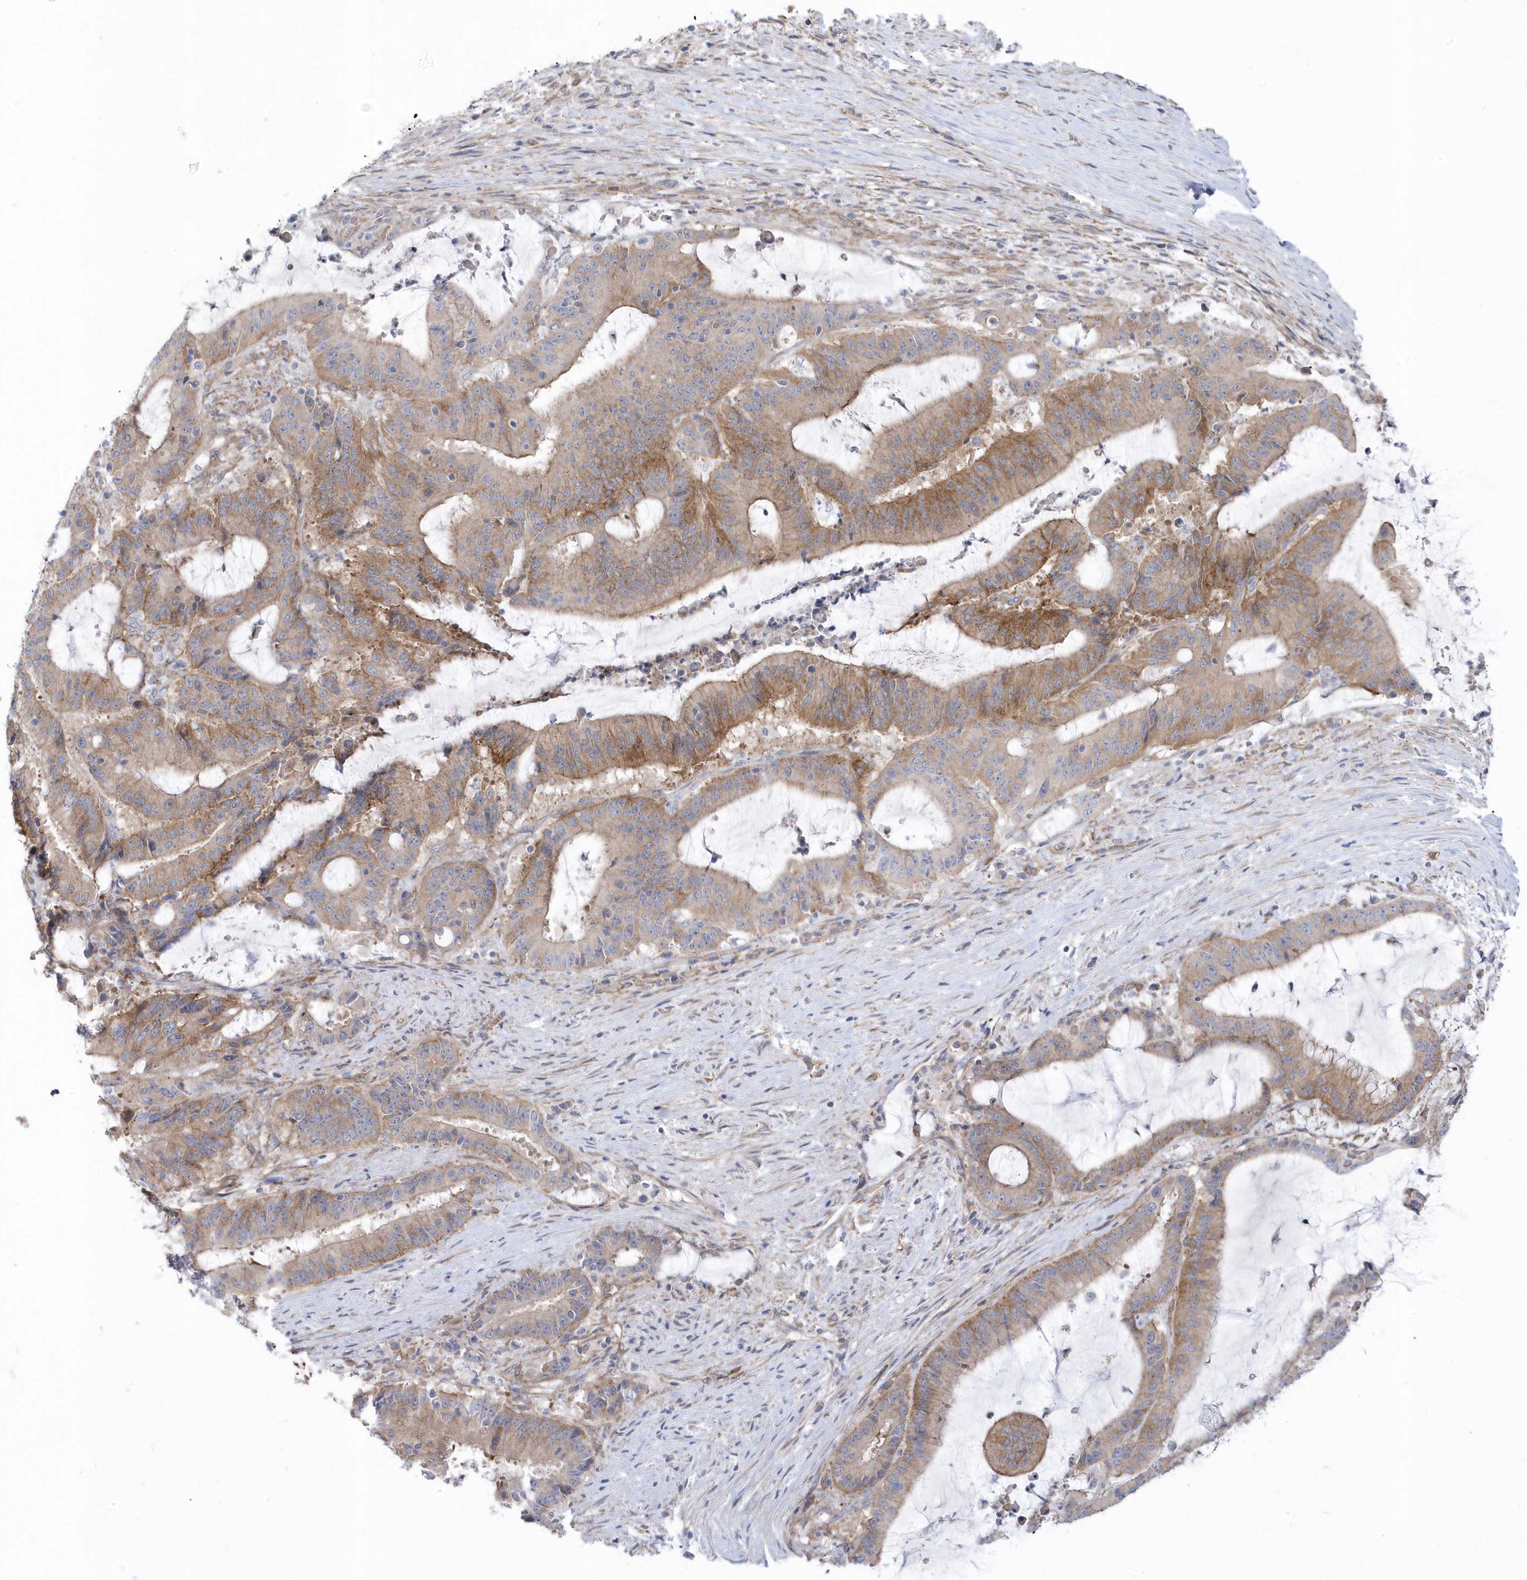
{"staining": {"intensity": "moderate", "quantity": ">75%", "location": "cytoplasmic/membranous"}, "tissue": "liver cancer", "cell_type": "Tumor cells", "image_type": "cancer", "snomed": [{"axis": "morphology", "description": "Normal tissue, NOS"}, {"axis": "morphology", "description": "Cholangiocarcinoma"}, {"axis": "topography", "description": "Liver"}, {"axis": "topography", "description": "Peripheral nerve tissue"}], "caption": "The immunohistochemical stain labels moderate cytoplasmic/membranous positivity in tumor cells of liver cholangiocarcinoma tissue. The protein of interest is stained brown, and the nuclei are stained in blue (DAB (3,3'-diaminobenzidine) IHC with brightfield microscopy, high magnification).", "gene": "ANAPC1", "patient": {"sex": "female", "age": 73}}